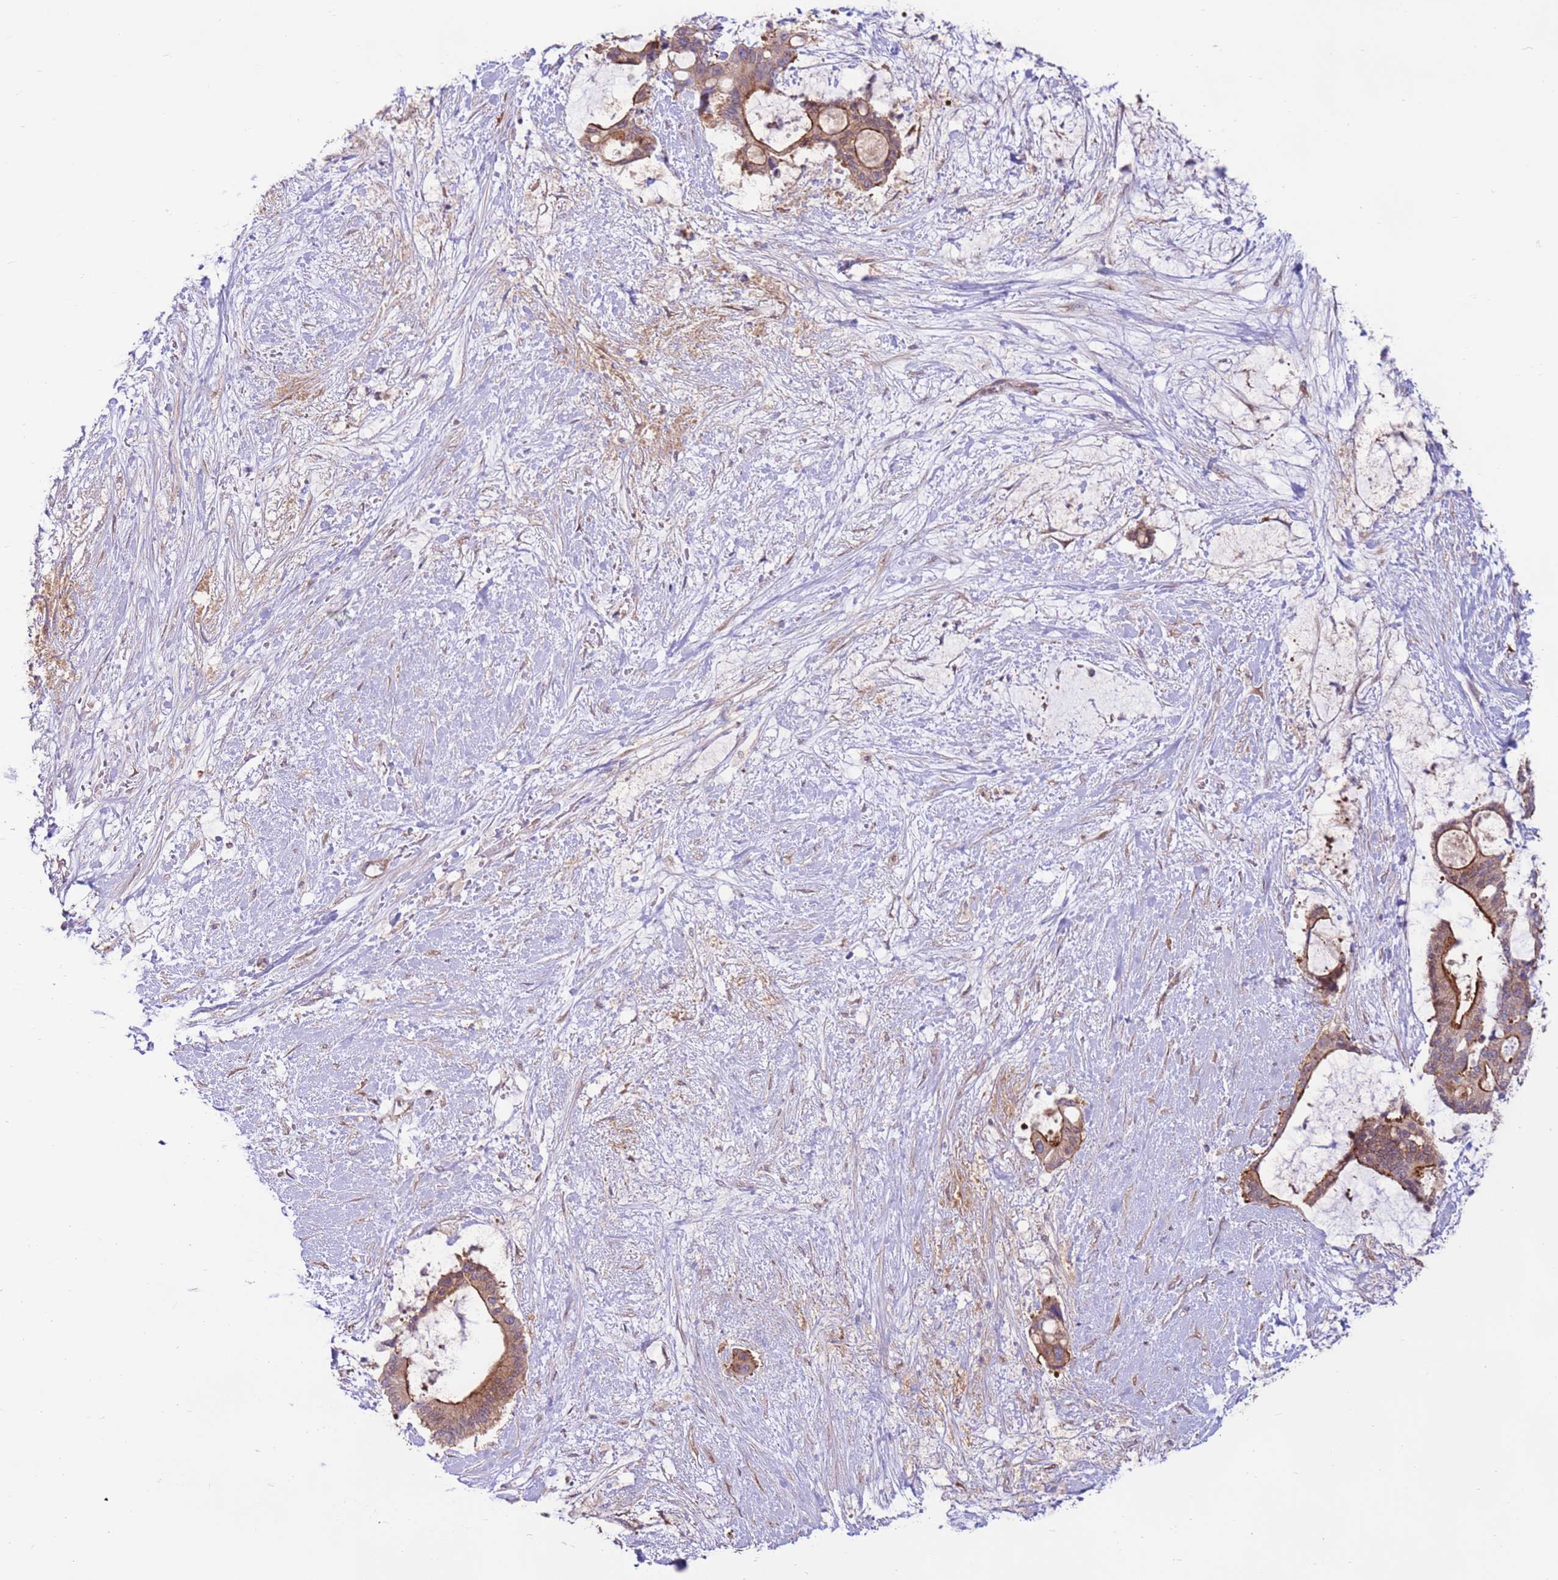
{"staining": {"intensity": "moderate", "quantity": "25%-75%", "location": "cytoplasmic/membranous"}, "tissue": "liver cancer", "cell_type": "Tumor cells", "image_type": "cancer", "snomed": [{"axis": "morphology", "description": "Normal tissue, NOS"}, {"axis": "morphology", "description": "Cholangiocarcinoma"}, {"axis": "topography", "description": "Liver"}, {"axis": "topography", "description": "Peripheral nerve tissue"}], "caption": "DAB (3,3'-diaminobenzidine) immunohistochemical staining of human liver cholangiocarcinoma reveals moderate cytoplasmic/membranous protein expression in approximately 25%-75% of tumor cells.", "gene": "DDX19B", "patient": {"sex": "female", "age": 73}}